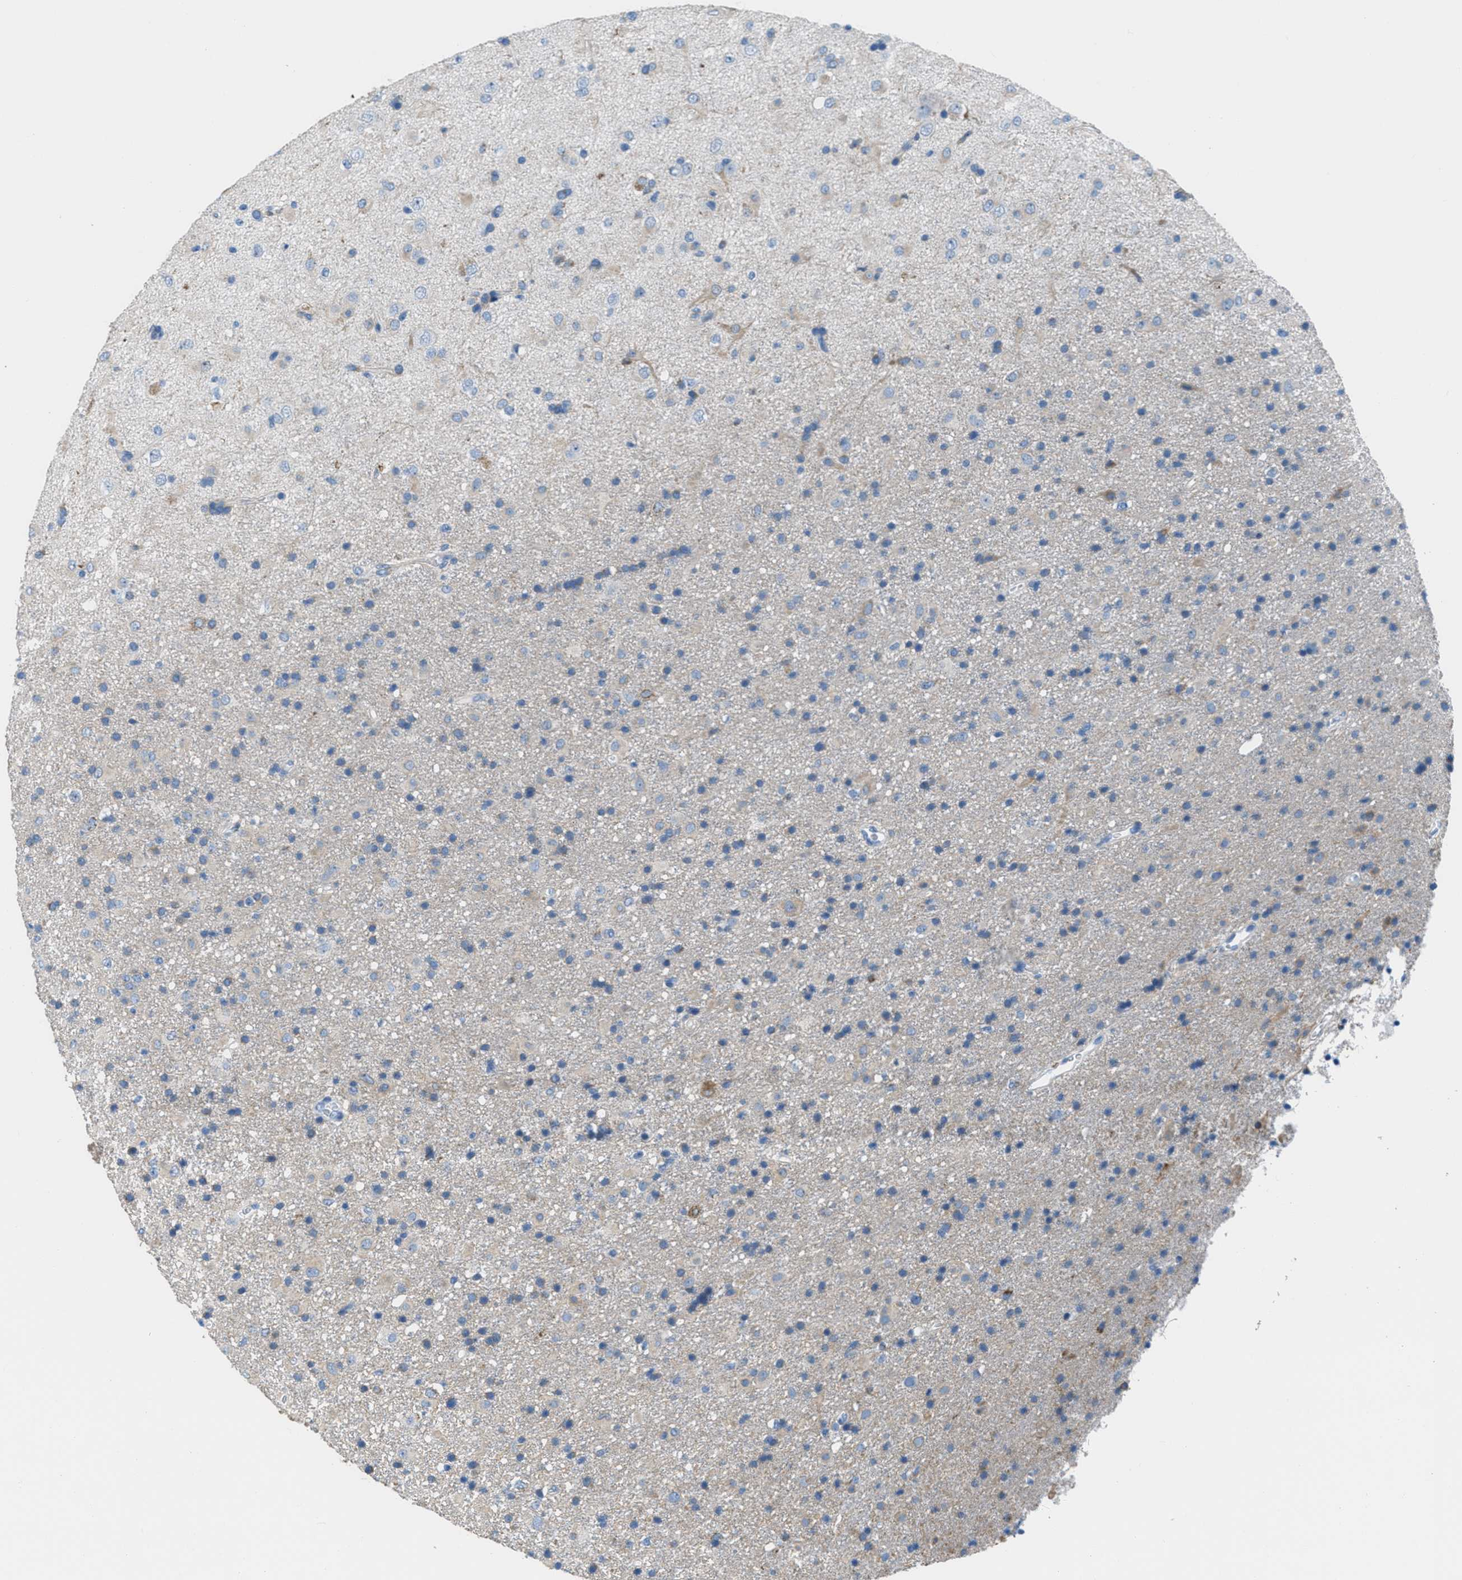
{"staining": {"intensity": "negative", "quantity": "none", "location": "none"}, "tissue": "glioma", "cell_type": "Tumor cells", "image_type": "cancer", "snomed": [{"axis": "morphology", "description": "Glioma, malignant, Low grade"}, {"axis": "topography", "description": "Brain"}], "caption": "Tumor cells show no significant protein staining in malignant low-grade glioma.", "gene": "MGARP", "patient": {"sex": "male", "age": 65}}